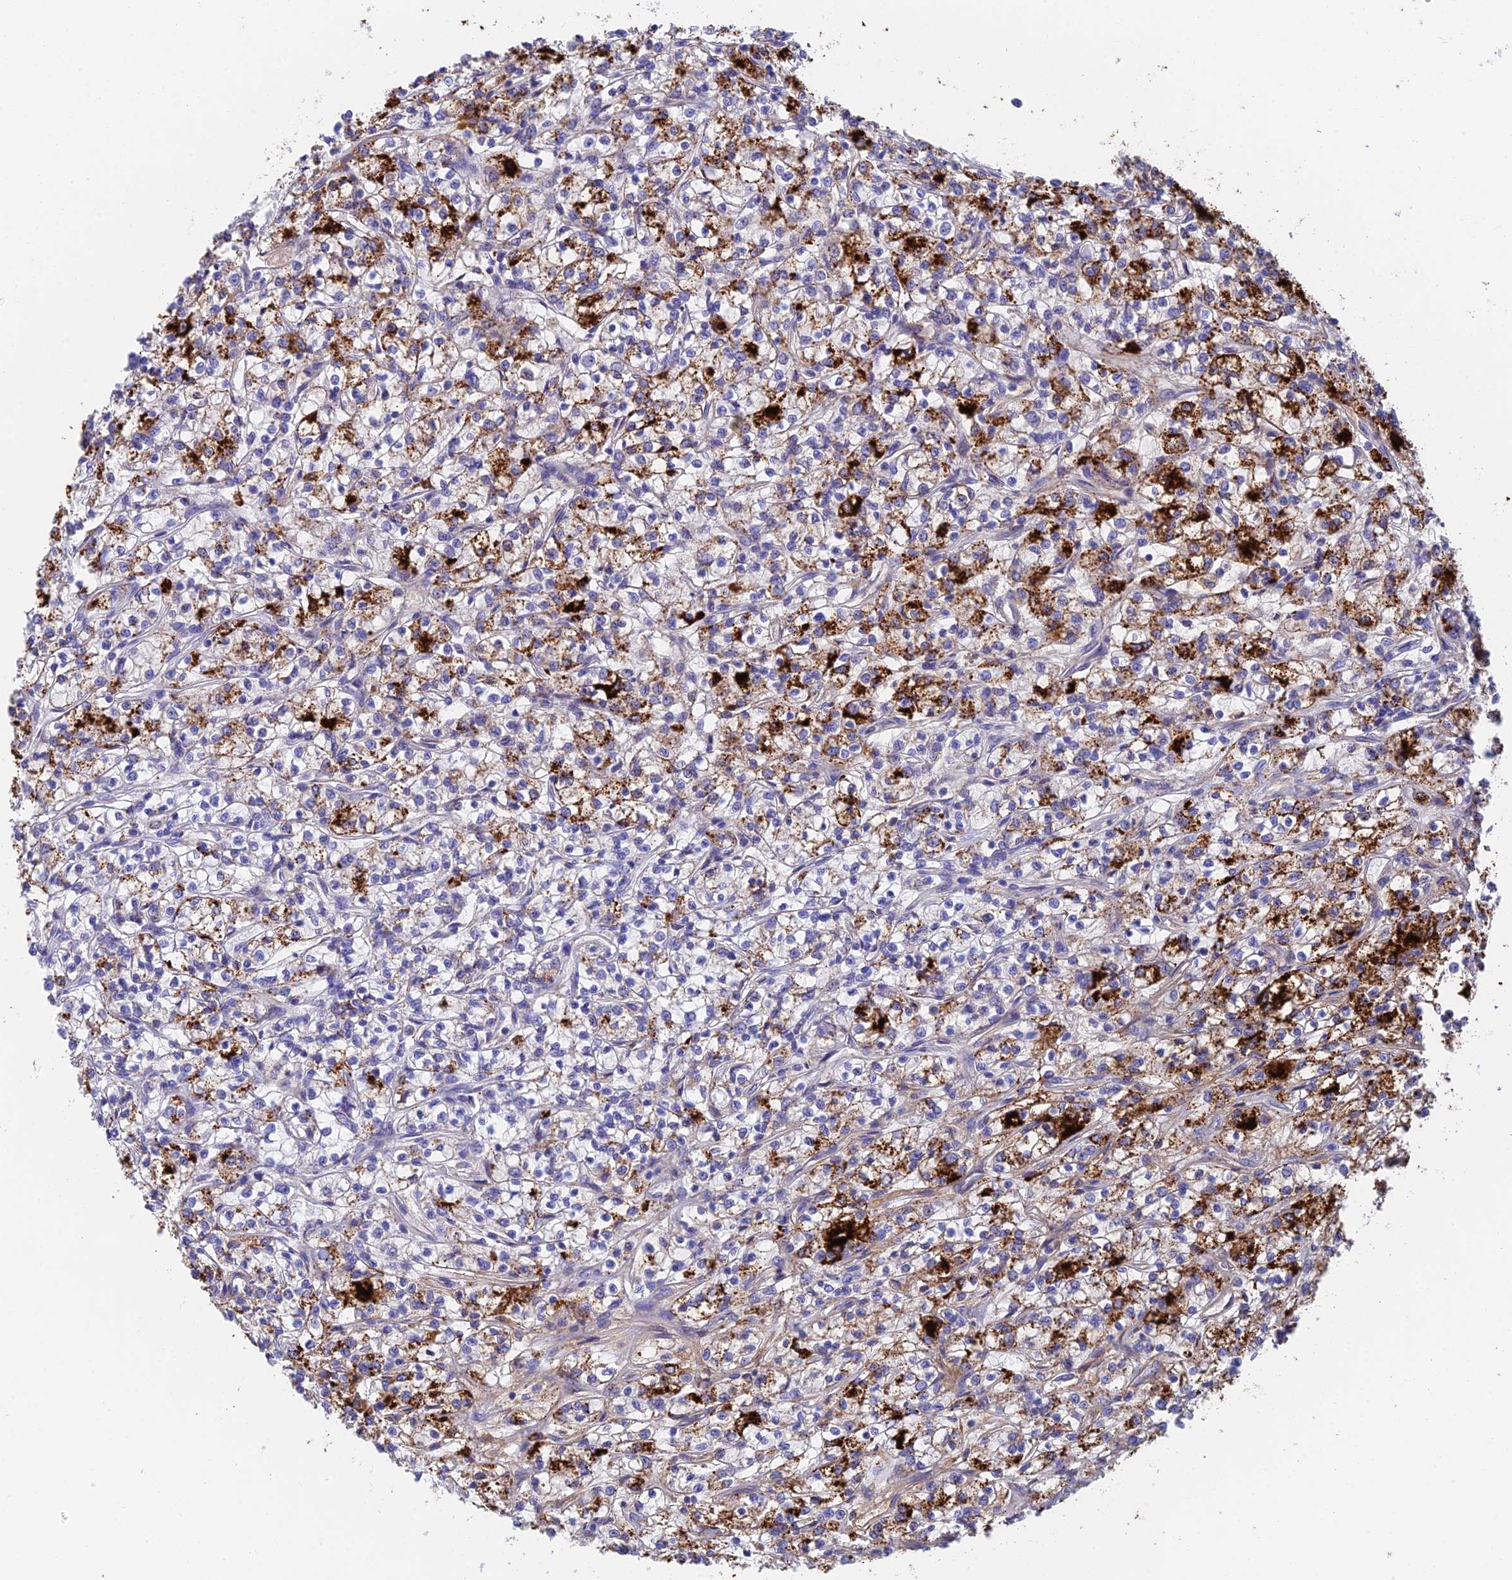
{"staining": {"intensity": "strong", "quantity": "<25%", "location": "cytoplasmic/membranous"}, "tissue": "renal cancer", "cell_type": "Tumor cells", "image_type": "cancer", "snomed": [{"axis": "morphology", "description": "Adenocarcinoma, NOS"}, {"axis": "topography", "description": "Kidney"}], "caption": "Brown immunohistochemical staining in human renal cancer reveals strong cytoplasmic/membranous expression in approximately <25% of tumor cells. The protein is stained brown, and the nuclei are stained in blue (DAB (3,3'-diaminobenzidine) IHC with brightfield microscopy, high magnification).", "gene": "ADAMTS13", "patient": {"sex": "female", "age": 59}}